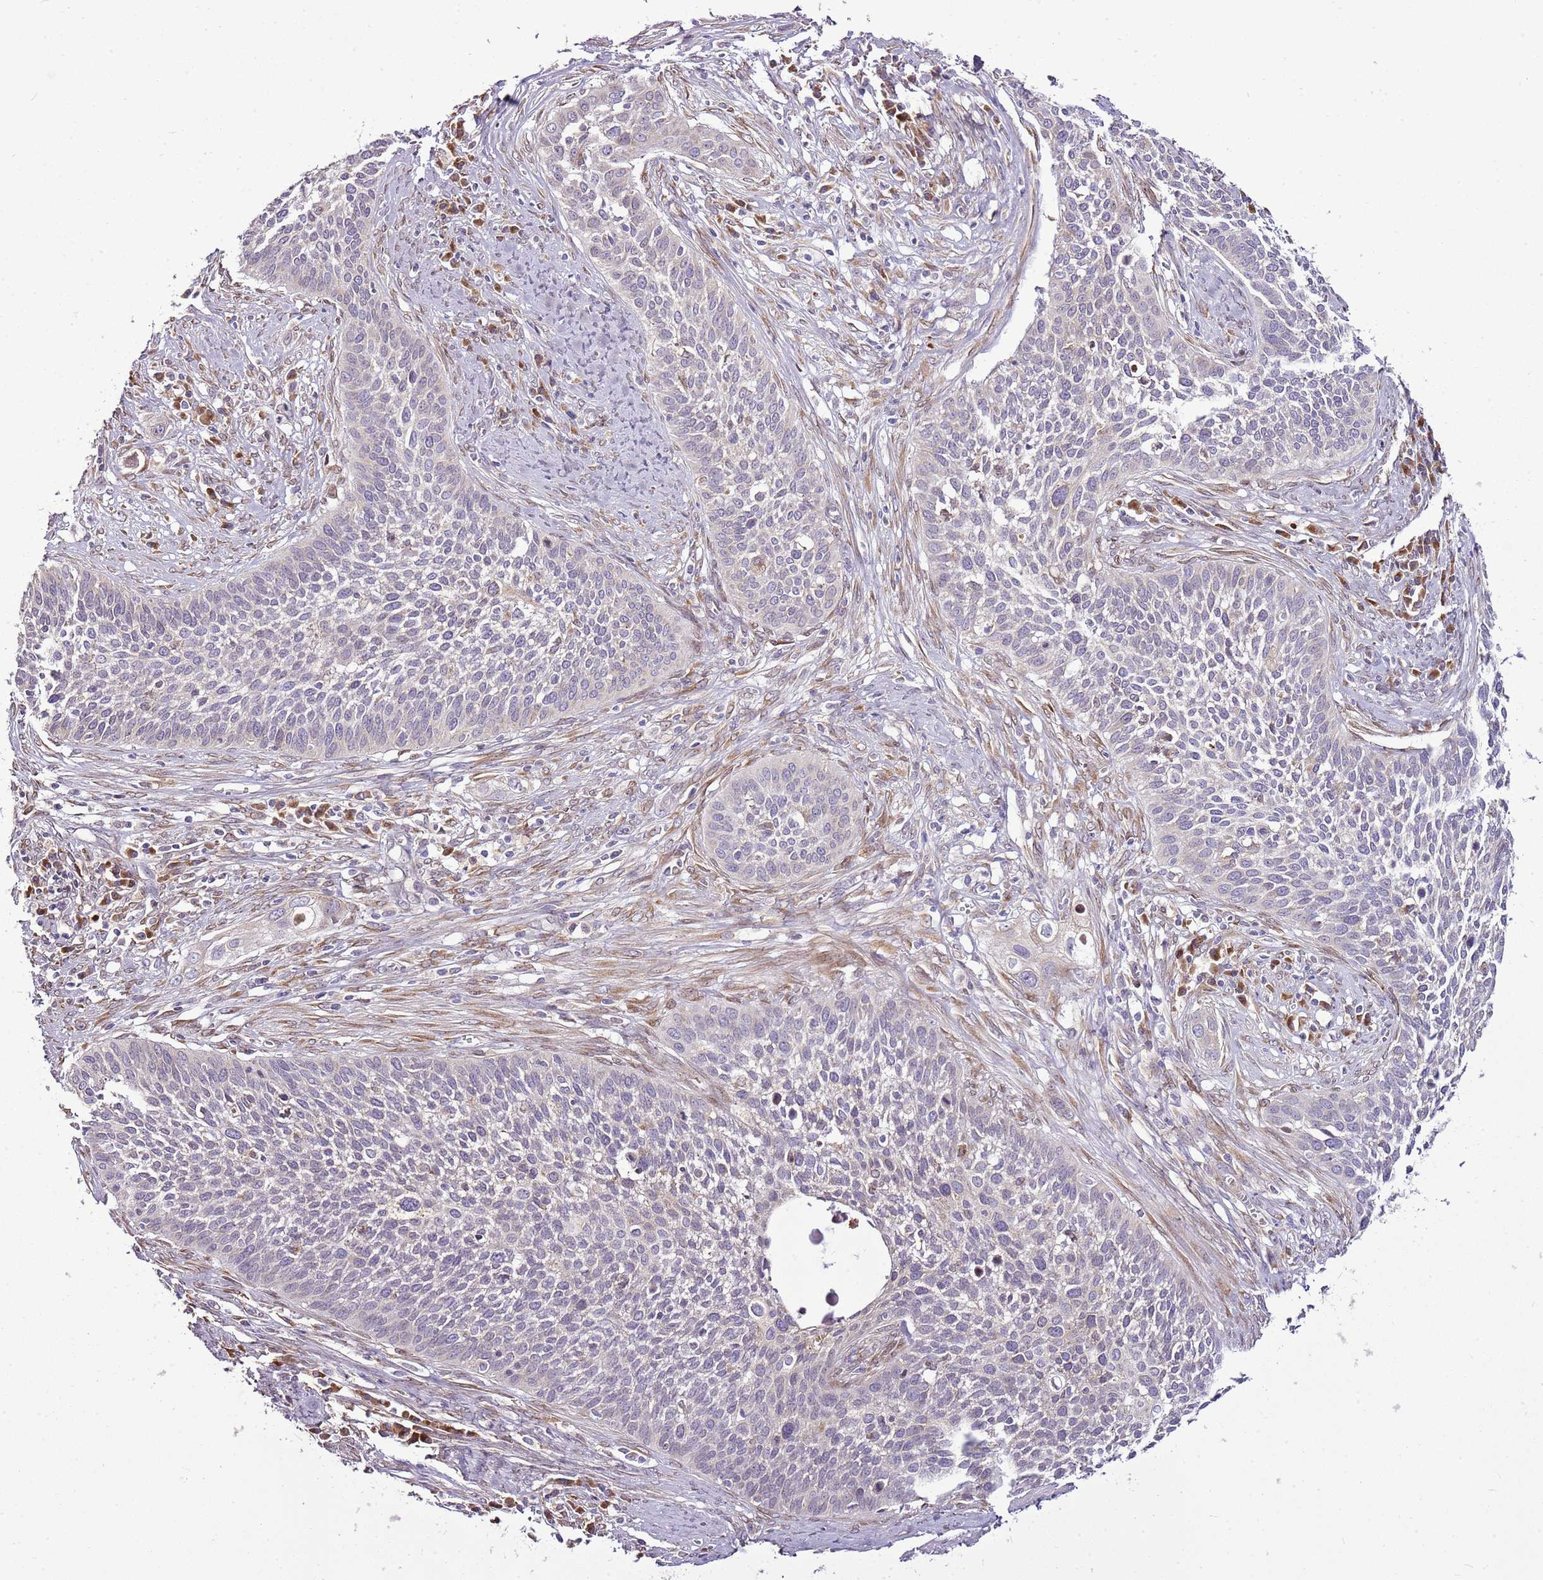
{"staining": {"intensity": "negative", "quantity": "none", "location": "none"}, "tissue": "cervical cancer", "cell_type": "Tumor cells", "image_type": "cancer", "snomed": [{"axis": "morphology", "description": "Squamous cell carcinoma, NOS"}, {"axis": "topography", "description": "Cervix"}], "caption": "Cervical cancer was stained to show a protein in brown. There is no significant positivity in tumor cells.", "gene": "TMED10", "patient": {"sex": "female", "age": 34}}